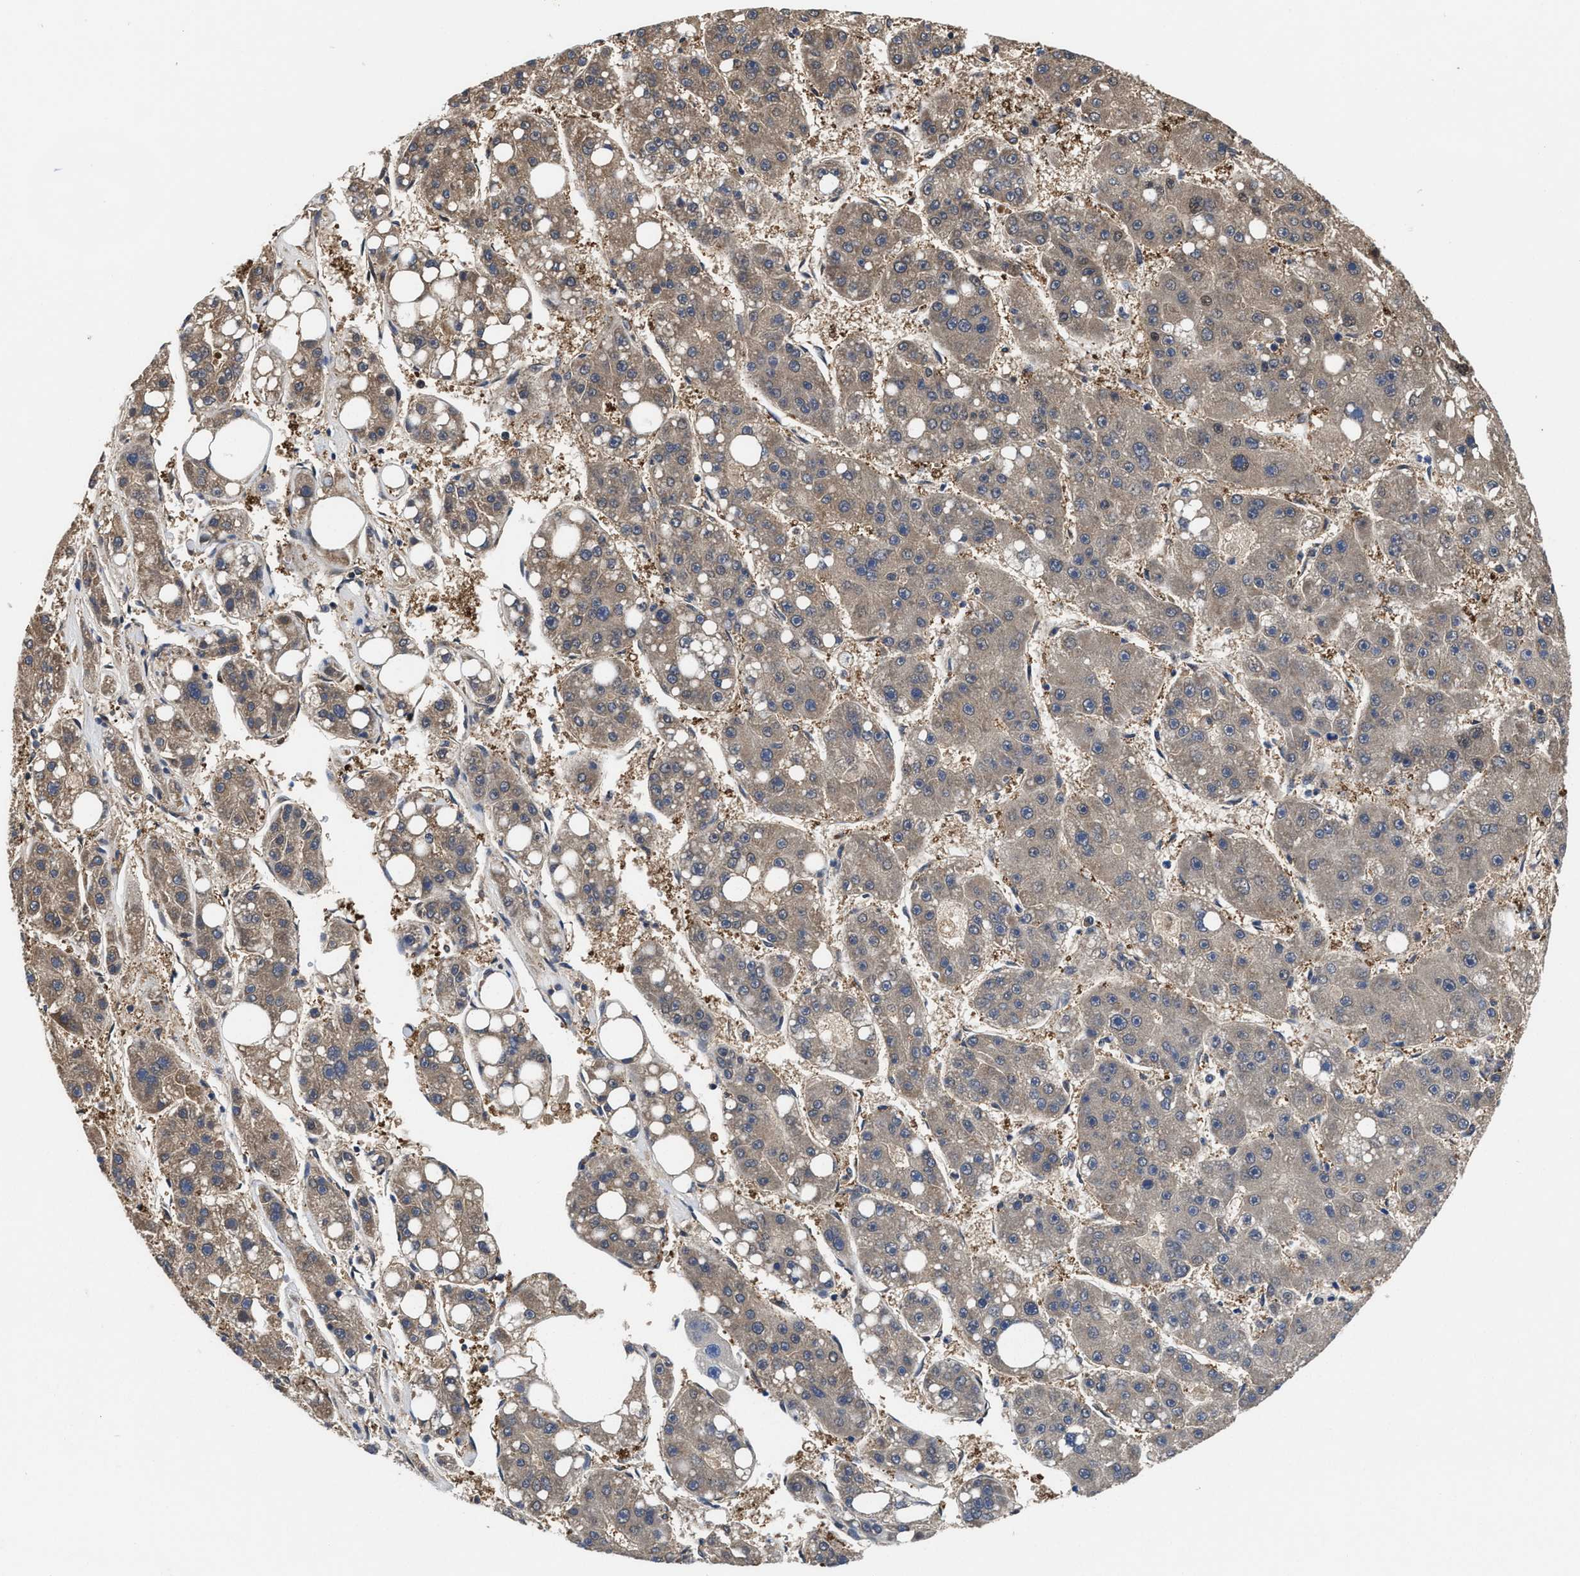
{"staining": {"intensity": "negative", "quantity": "none", "location": "none"}, "tissue": "liver cancer", "cell_type": "Tumor cells", "image_type": "cancer", "snomed": [{"axis": "morphology", "description": "Carcinoma, Hepatocellular, NOS"}, {"axis": "topography", "description": "Liver"}], "caption": "Protein analysis of liver hepatocellular carcinoma shows no significant positivity in tumor cells. (DAB (3,3'-diaminobenzidine) immunohistochemistry (IHC) visualized using brightfield microscopy, high magnification).", "gene": "KIF12", "patient": {"sex": "female", "age": 61}}